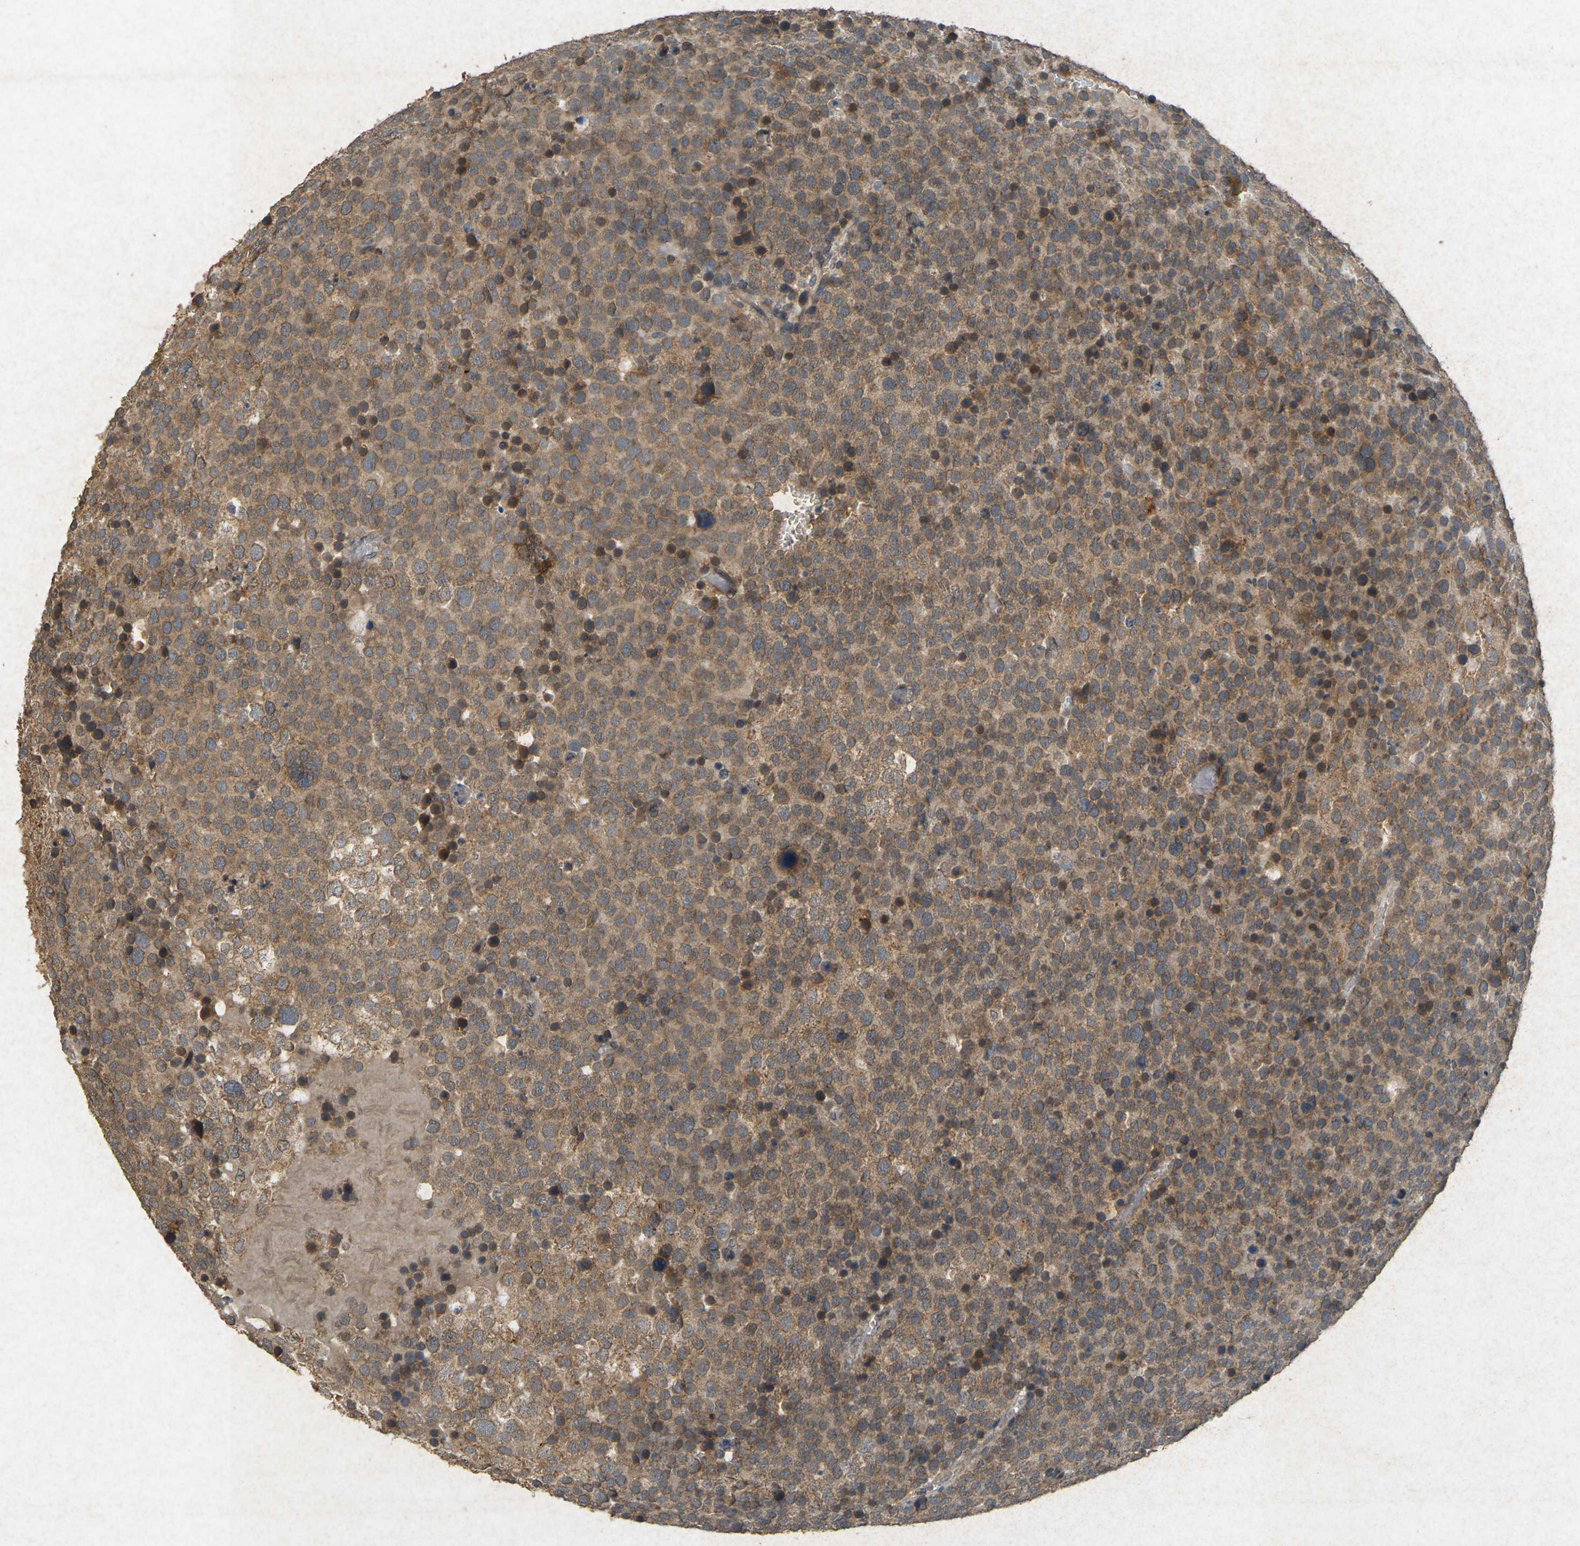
{"staining": {"intensity": "moderate", "quantity": ">75%", "location": "cytoplasmic/membranous"}, "tissue": "testis cancer", "cell_type": "Tumor cells", "image_type": "cancer", "snomed": [{"axis": "morphology", "description": "Seminoma, NOS"}, {"axis": "topography", "description": "Testis"}], "caption": "Protein expression analysis of seminoma (testis) demonstrates moderate cytoplasmic/membranous staining in about >75% of tumor cells. The staining is performed using DAB (3,3'-diaminobenzidine) brown chromogen to label protein expression. The nuclei are counter-stained blue using hematoxylin.", "gene": "ERN1", "patient": {"sex": "male", "age": 71}}